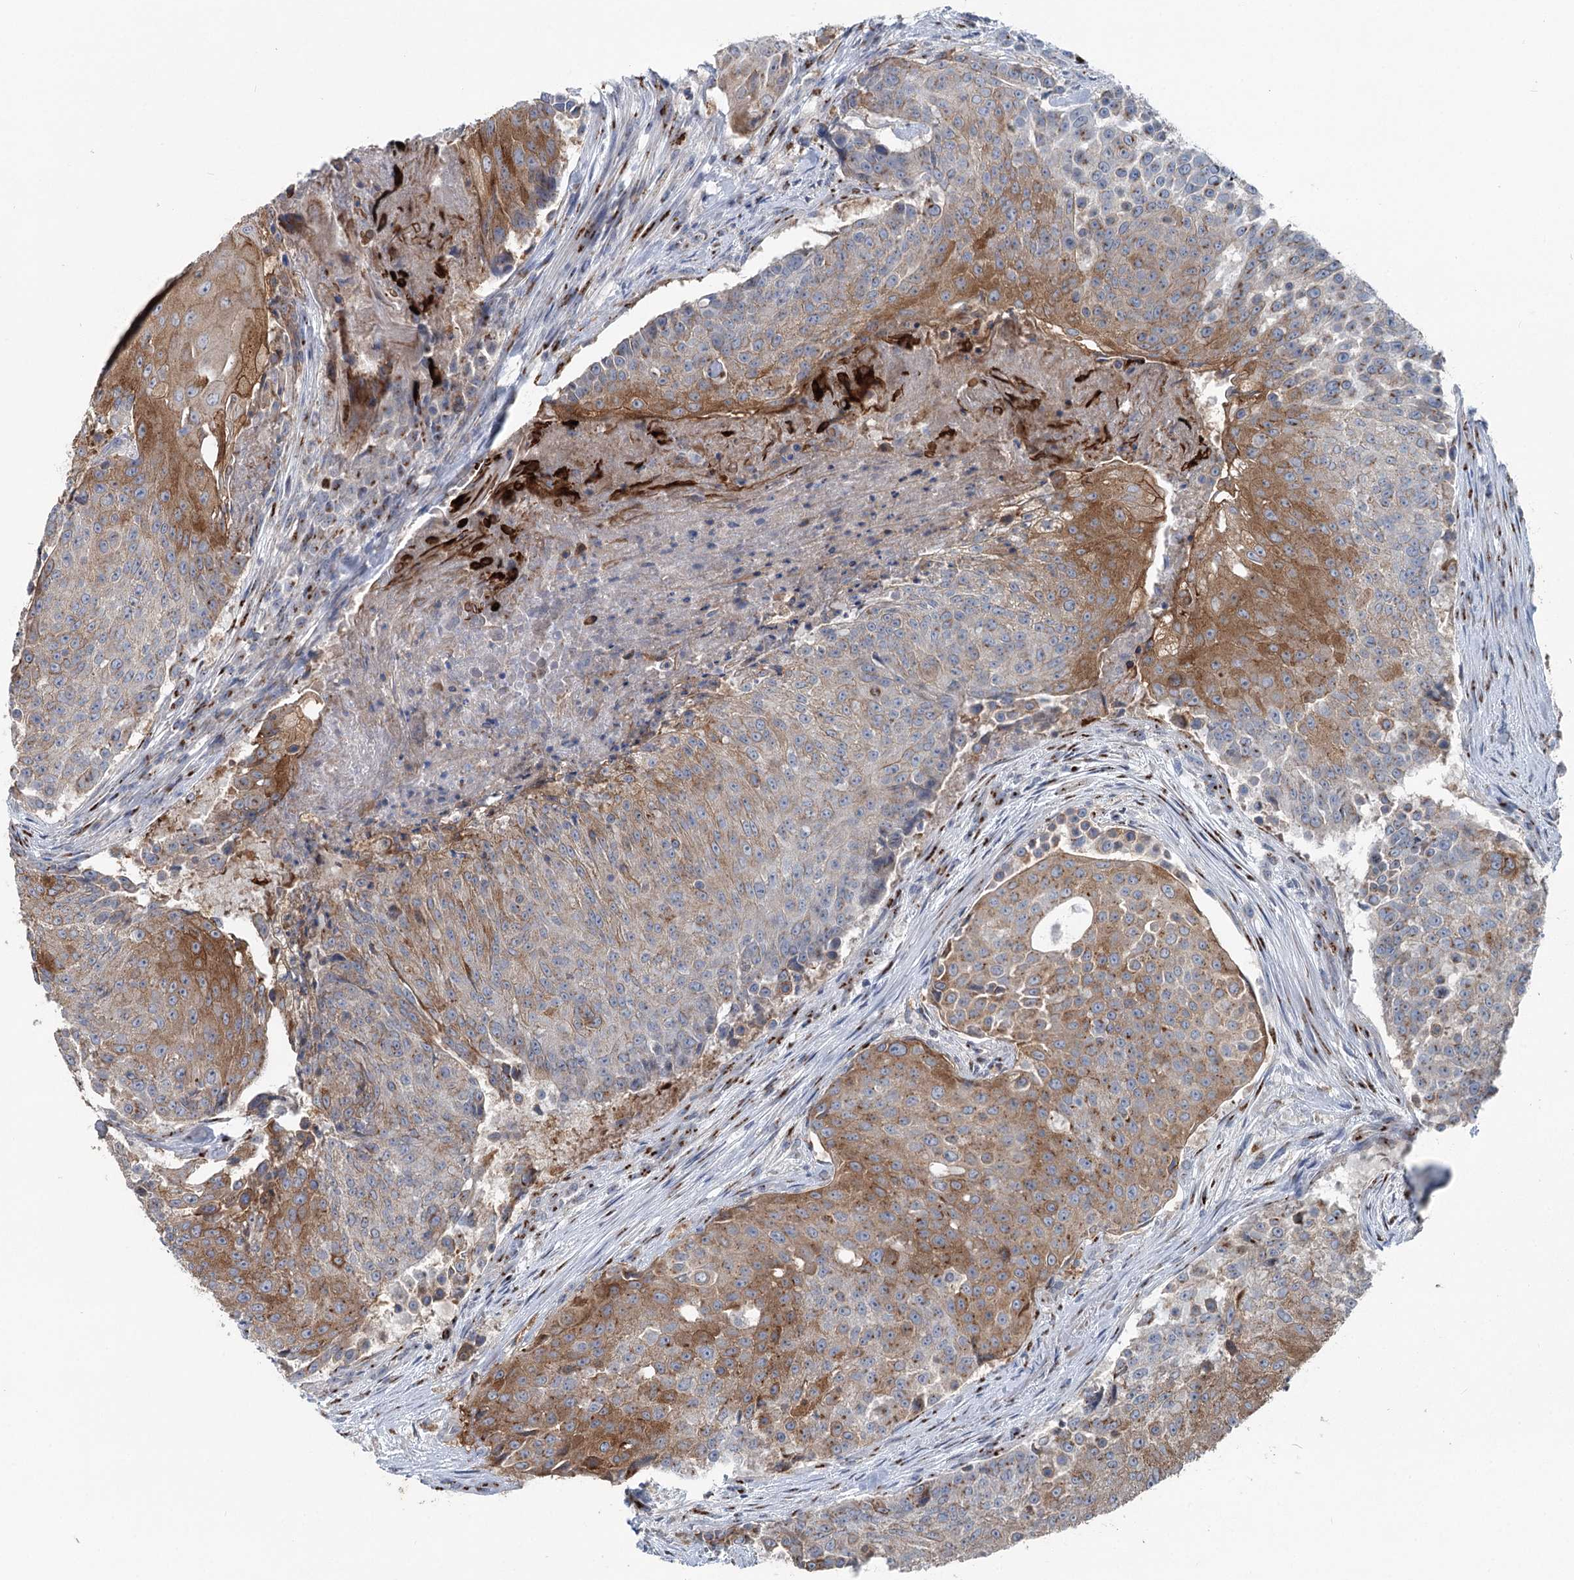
{"staining": {"intensity": "moderate", "quantity": "25%-75%", "location": "cytoplasmic/membranous"}, "tissue": "urothelial cancer", "cell_type": "Tumor cells", "image_type": "cancer", "snomed": [{"axis": "morphology", "description": "Urothelial carcinoma, High grade"}, {"axis": "topography", "description": "Urinary bladder"}], "caption": "Immunohistochemistry photomicrograph of human urothelial cancer stained for a protein (brown), which demonstrates medium levels of moderate cytoplasmic/membranous staining in approximately 25%-75% of tumor cells.", "gene": "ITIH5", "patient": {"sex": "female", "age": 63}}